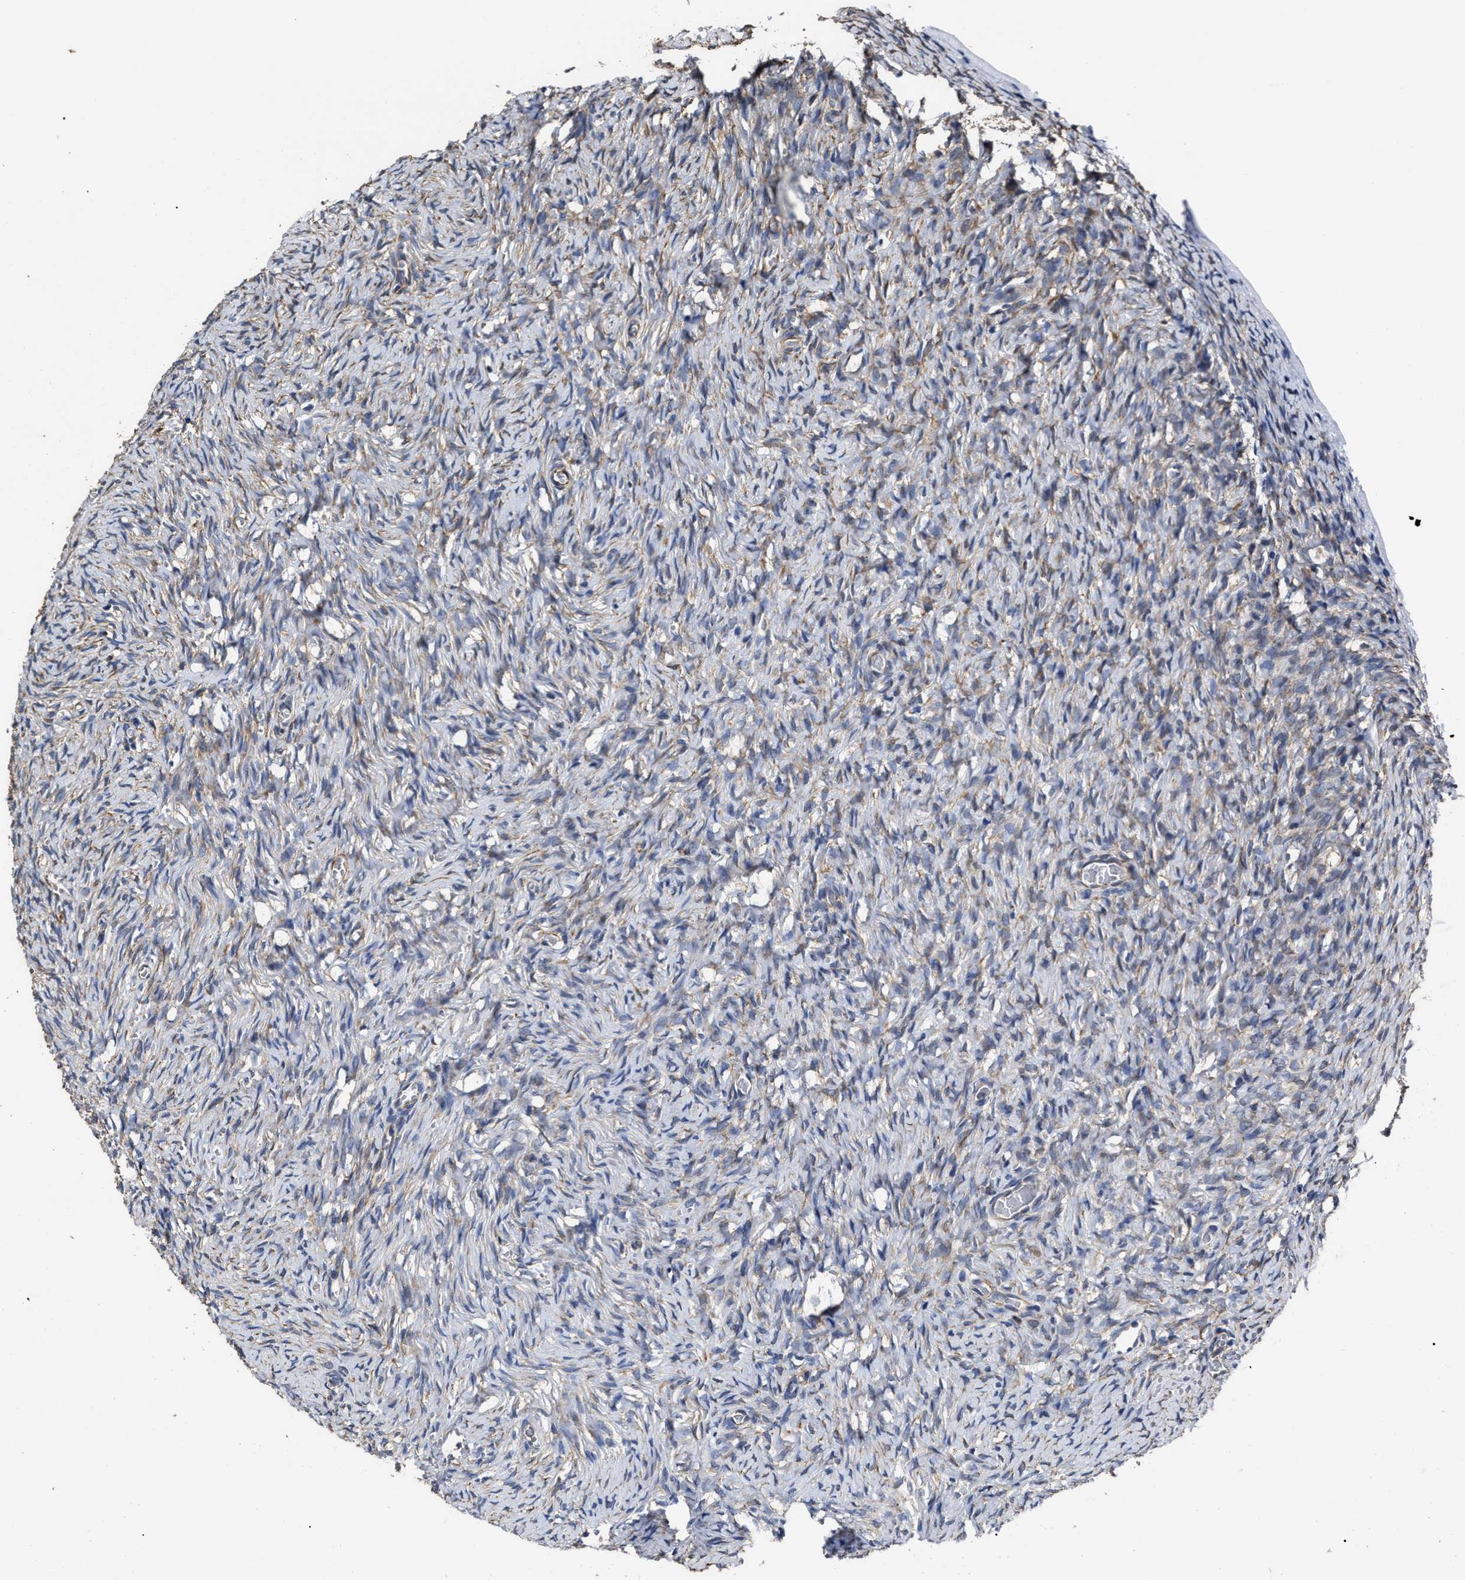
{"staining": {"intensity": "weak", "quantity": "25%-75%", "location": "cytoplasmic/membranous"}, "tissue": "ovary", "cell_type": "Ovarian stroma cells", "image_type": "normal", "snomed": [{"axis": "morphology", "description": "Normal tissue, NOS"}, {"axis": "topography", "description": "Ovary"}], "caption": "Protein analysis of benign ovary reveals weak cytoplasmic/membranous expression in approximately 25%-75% of ovarian stroma cells. (DAB IHC with brightfield microscopy, high magnification).", "gene": "TSPAN33", "patient": {"sex": "female", "age": 27}}